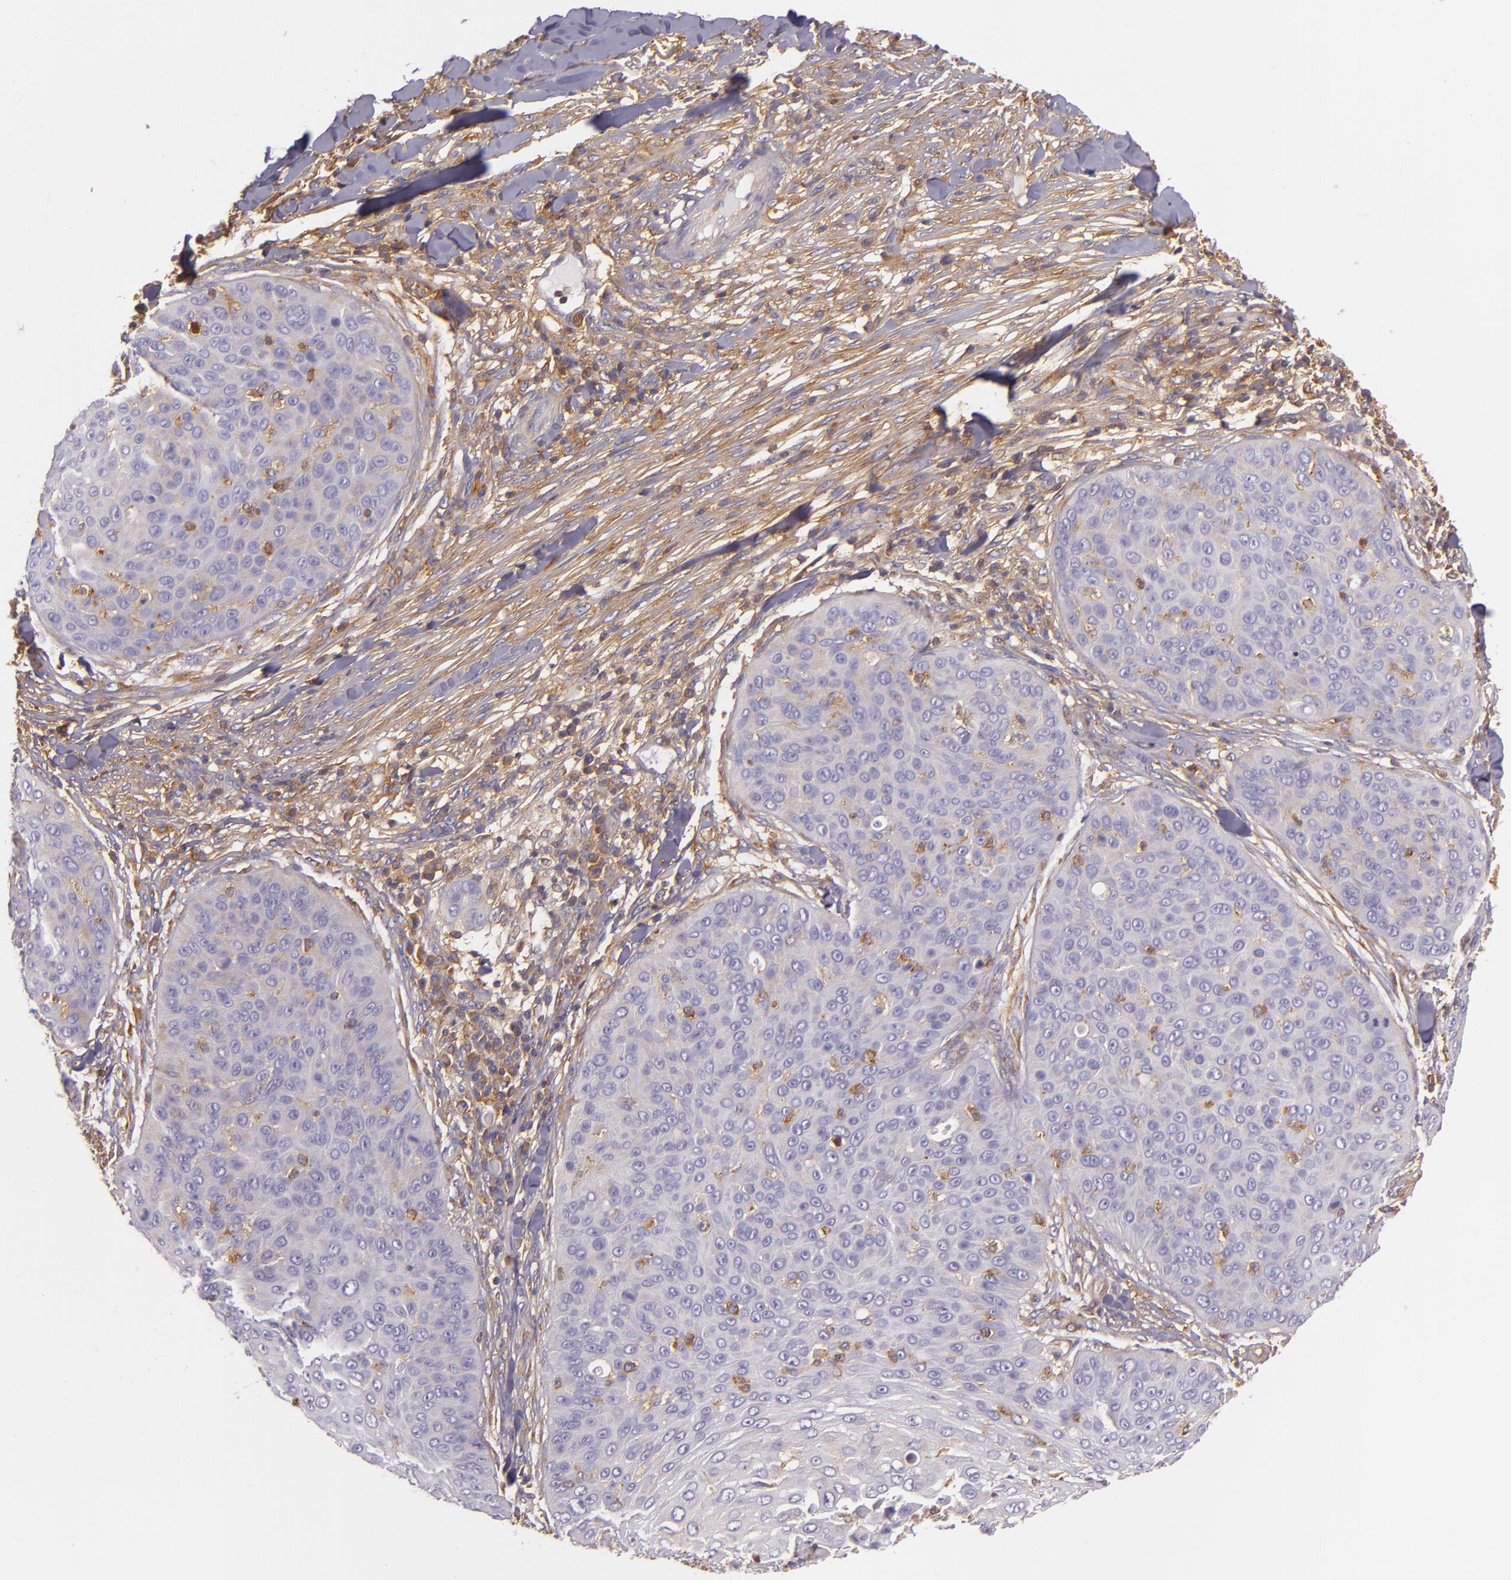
{"staining": {"intensity": "weak", "quantity": ">75%", "location": "cytoplasmic/membranous"}, "tissue": "skin cancer", "cell_type": "Tumor cells", "image_type": "cancer", "snomed": [{"axis": "morphology", "description": "Squamous cell carcinoma, NOS"}, {"axis": "topography", "description": "Skin"}], "caption": "Immunohistochemical staining of skin squamous cell carcinoma displays low levels of weak cytoplasmic/membranous protein staining in about >75% of tumor cells.", "gene": "TLN1", "patient": {"sex": "male", "age": 82}}